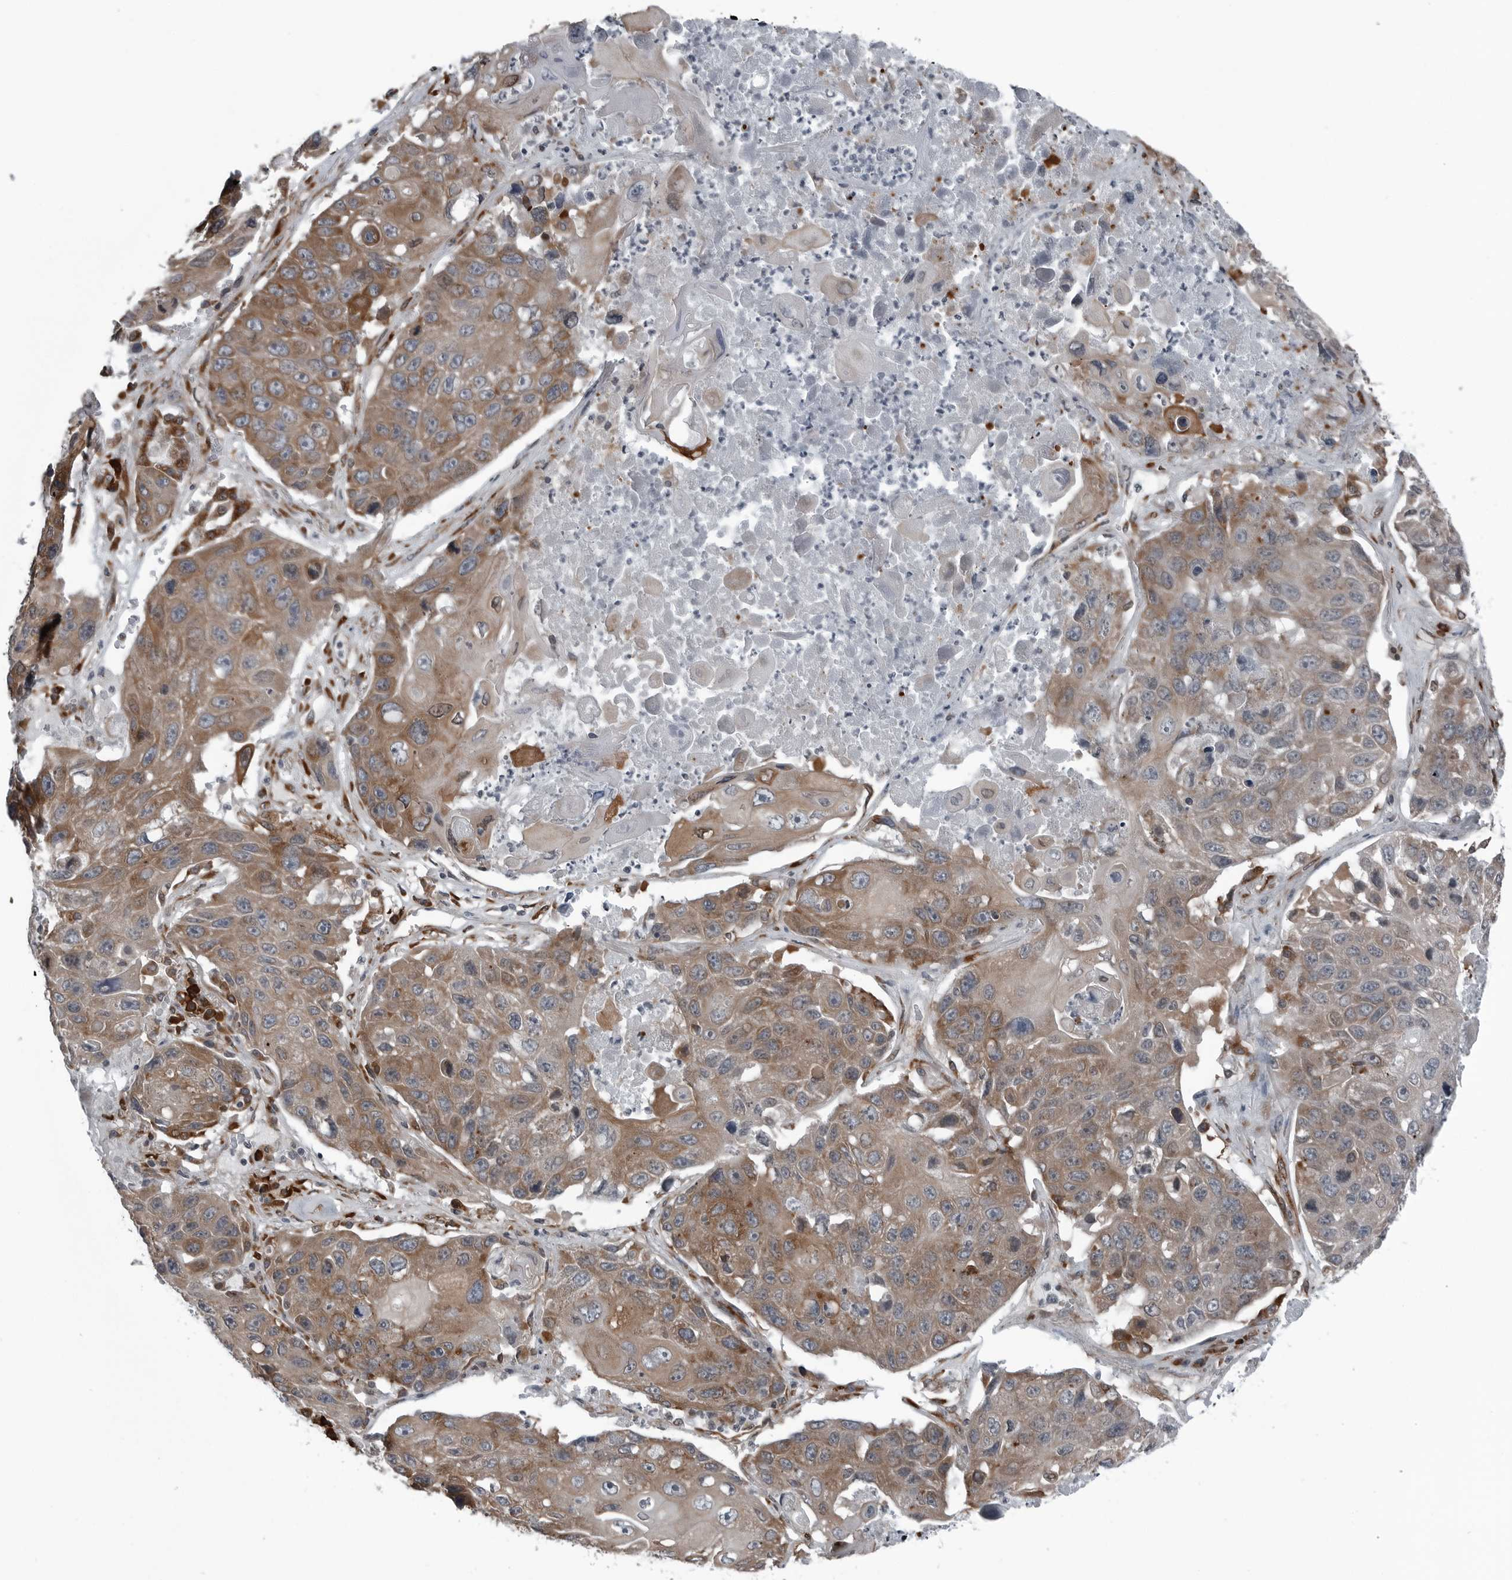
{"staining": {"intensity": "moderate", "quantity": ">75%", "location": "cytoplasmic/membranous"}, "tissue": "lung cancer", "cell_type": "Tumor cells", "image_type": "cancer", "snomed": [{"axis": "morphology", "description": "Squamous cell carcinoma, NOS"}, {"axis": "topography", "description": "Lung"}], "caption": "Tumor cells reveal moderate cytoplasmic/membranous positivity in approximately >75% of cells in squamous cell carcinoma (lung). (DAB (3,3'-diaminobenzidine) IHC with brightfield microscopy, high magnification).", "gene": "CEP85", "patient": {"sex": "male", "age": 61}}